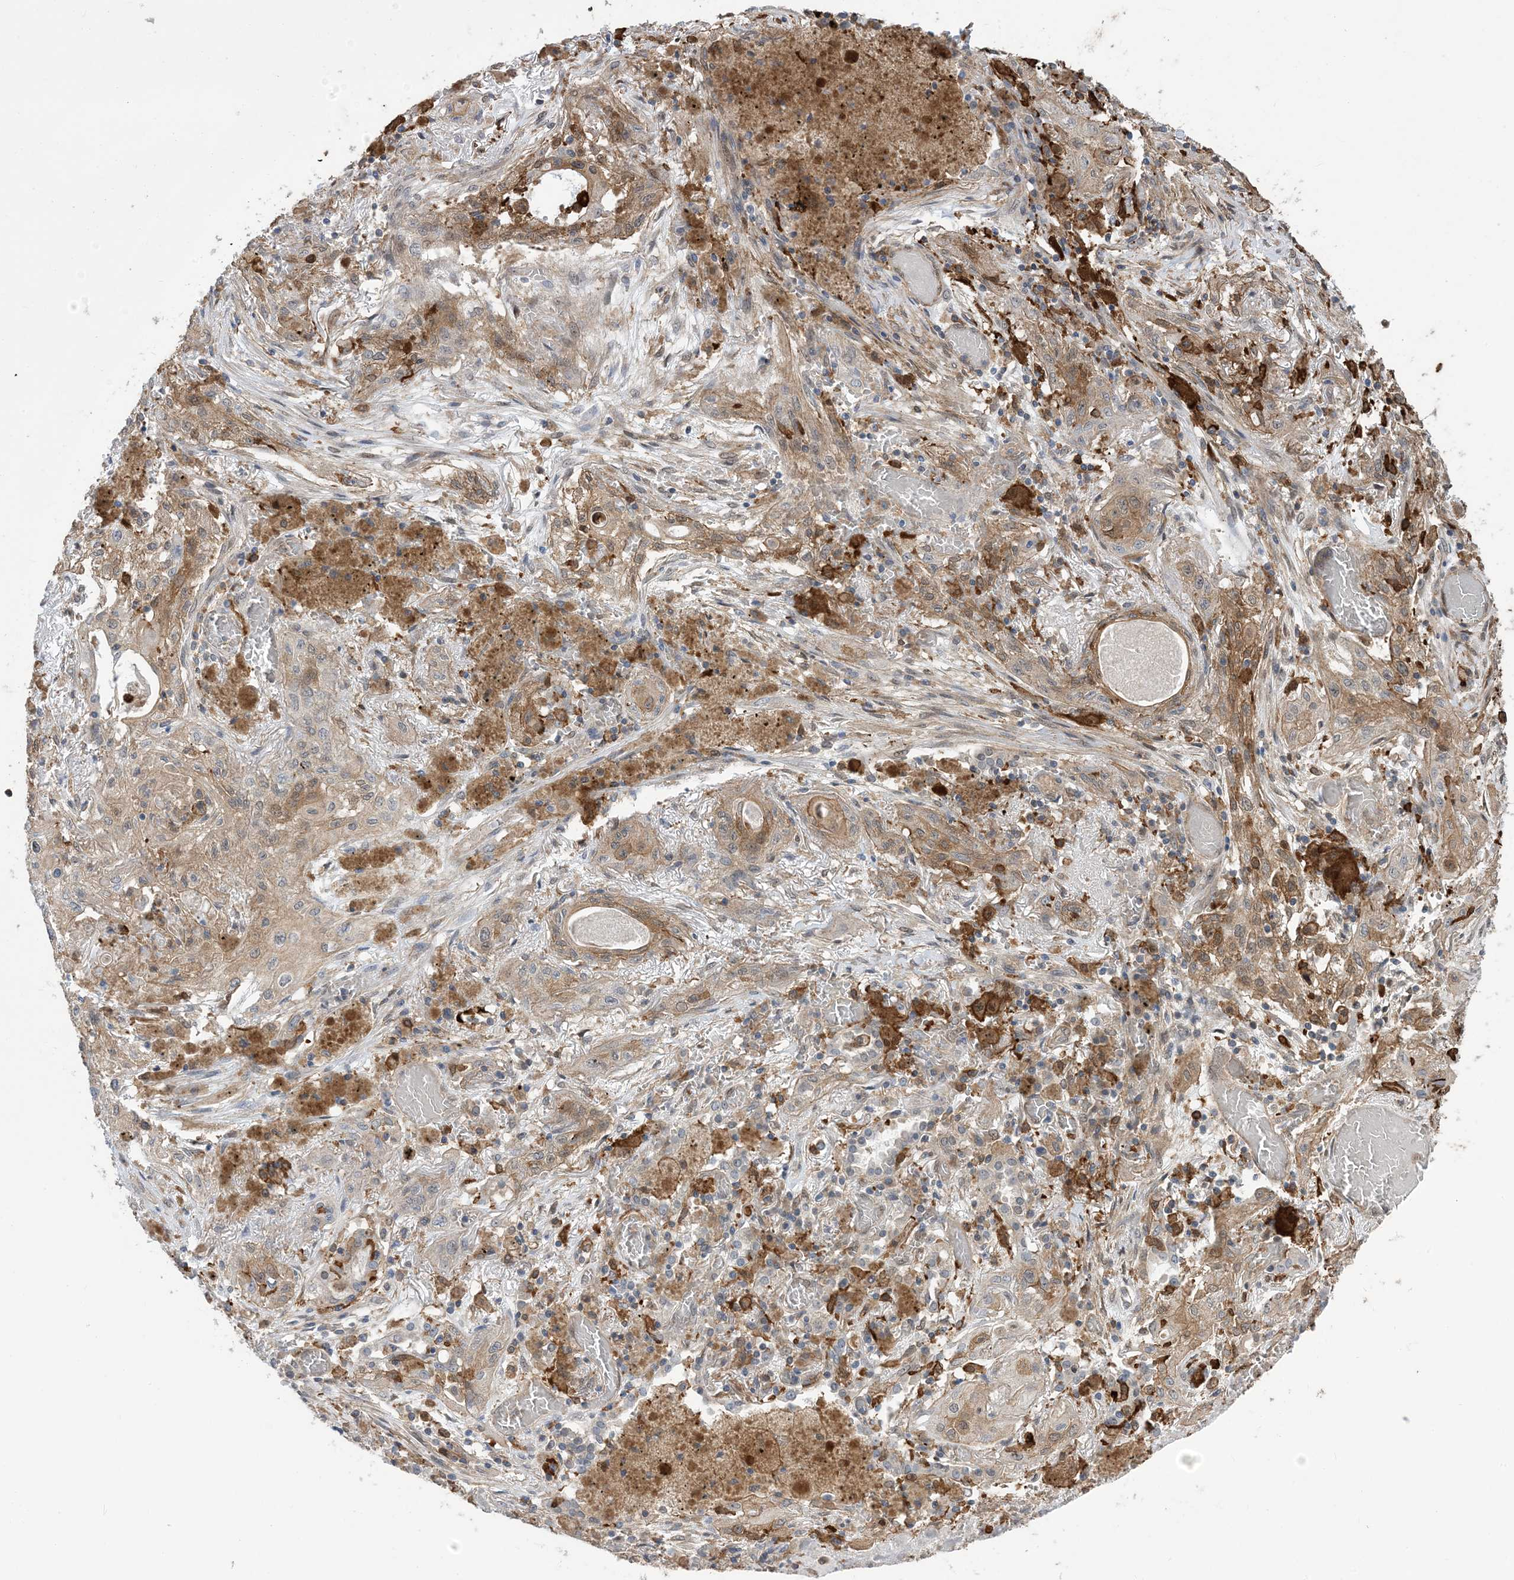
{"staining": {"intensity": "weak", "quantity": "25%-75%", "location": "cytoplasmic/membranous"}, "tissue": "lung cancer", "cell_type": "Tumor cells", "image_type": "cancer", "snomed": [{"axis": "morphology", "description": "Squamous cell carcinoma, NOS"}, {"axis": "topography", "description": "Lung"}], "caption": "Brown immunohistochemical staining in human lung cancer (squamous cell carcinoma) exhibits weak cytoplasmic/membranous expression in approximately 25%-75% of tumor cells.", "gene": "HS1BP3", "patient": {"sex": "female", "age": 47}}